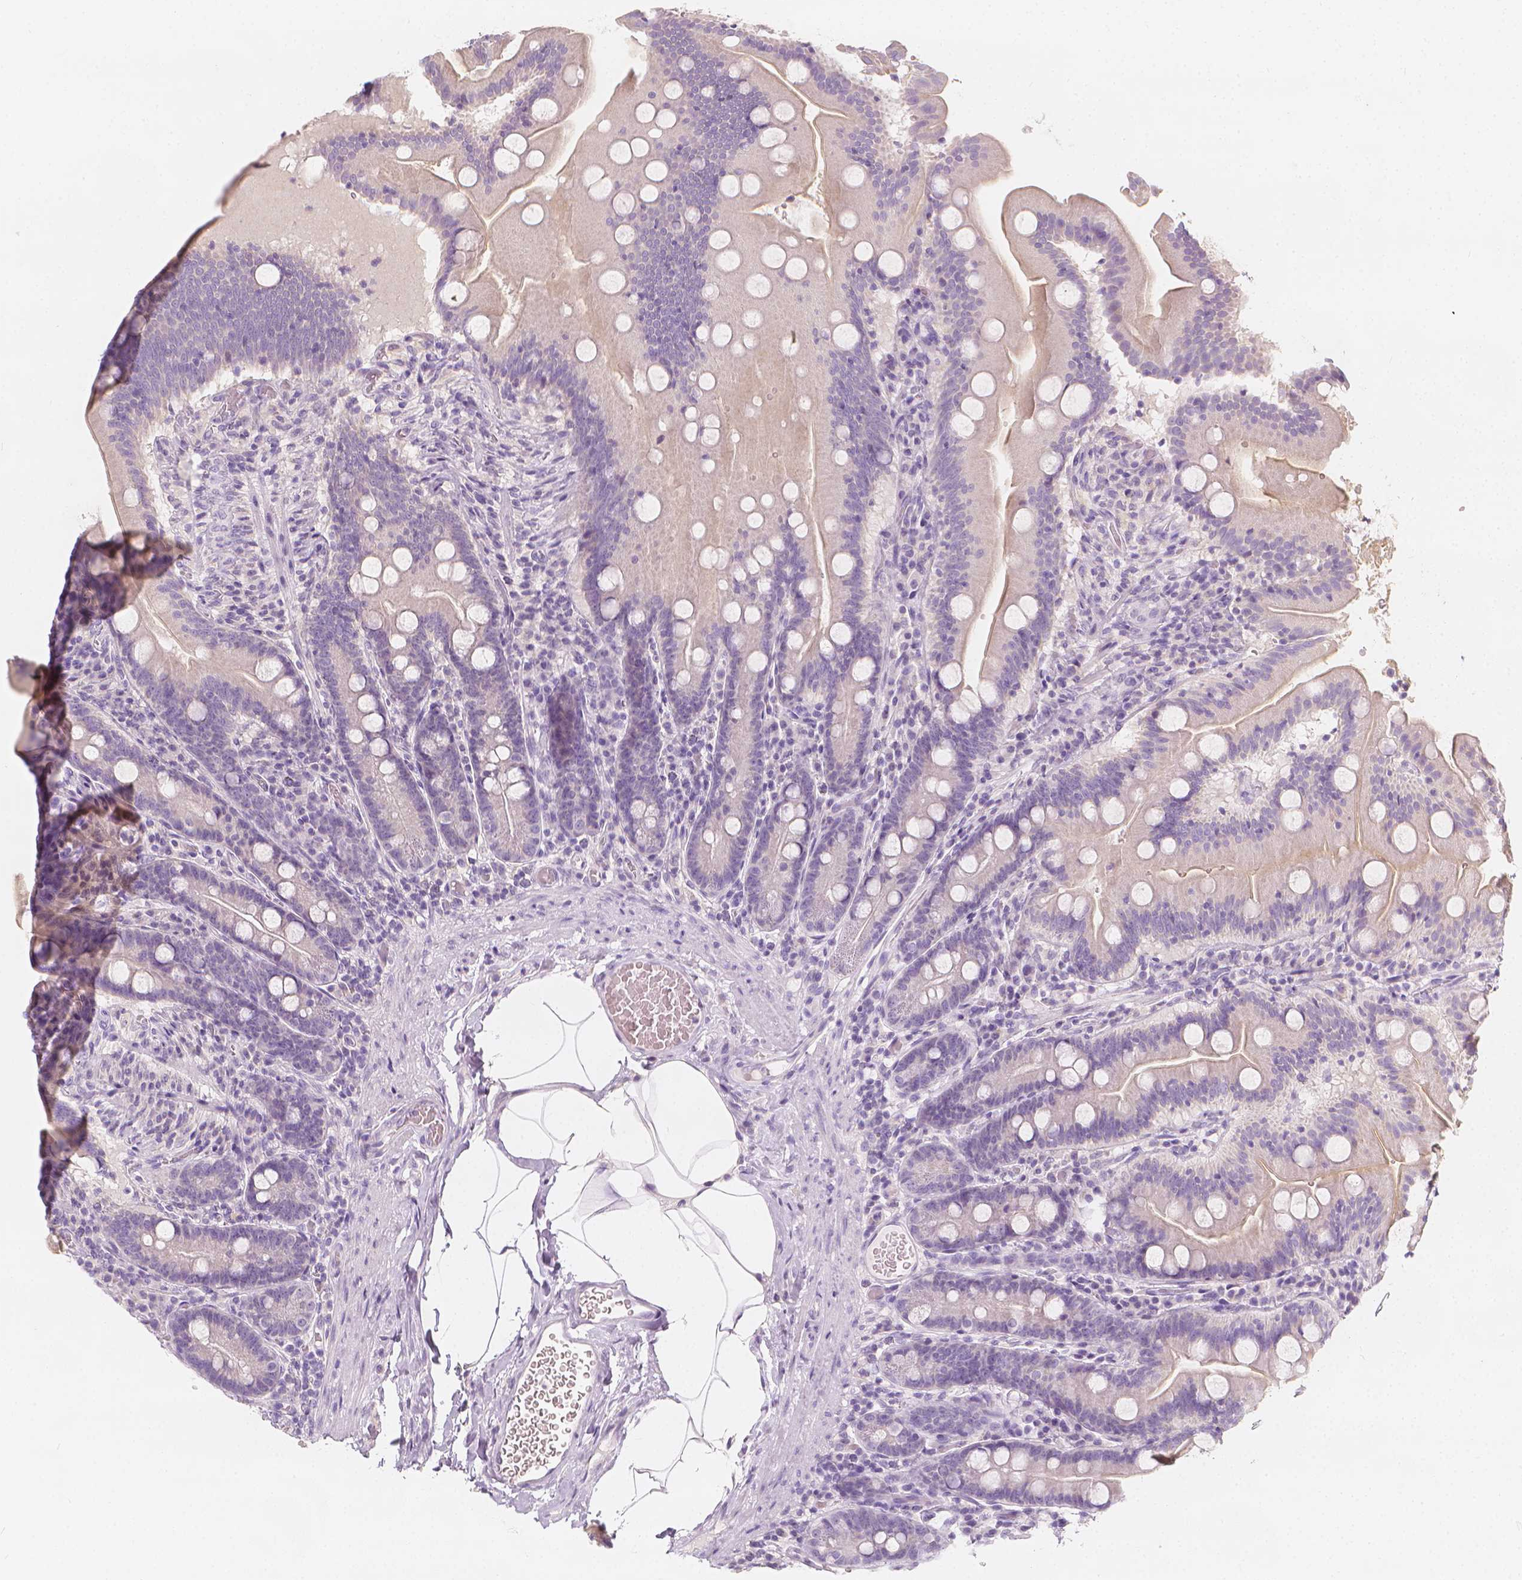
{"staining": {"intensity": "negative", "quantity": "none", "location": "none"}, "tissue": "small intestine", "cell_type": "Glandular cells", "image_type": "normal", "snomed": [{"axis": "morphology", "description": "Normal tissue, NOS"}, {"axis": "topography", "description": "Small intestine"}], "caption": "Glandular cells are negative for protein expression in benign human small intestine. Brightfield microscopy of immunohistochemistry stained with DAB (3,3'-diaminobenzidine) (brown) and hematoxylin (blue), captured at high magnification.", "gene": "RBFOX1", "patient": {"sex": "male", "age": 37}}